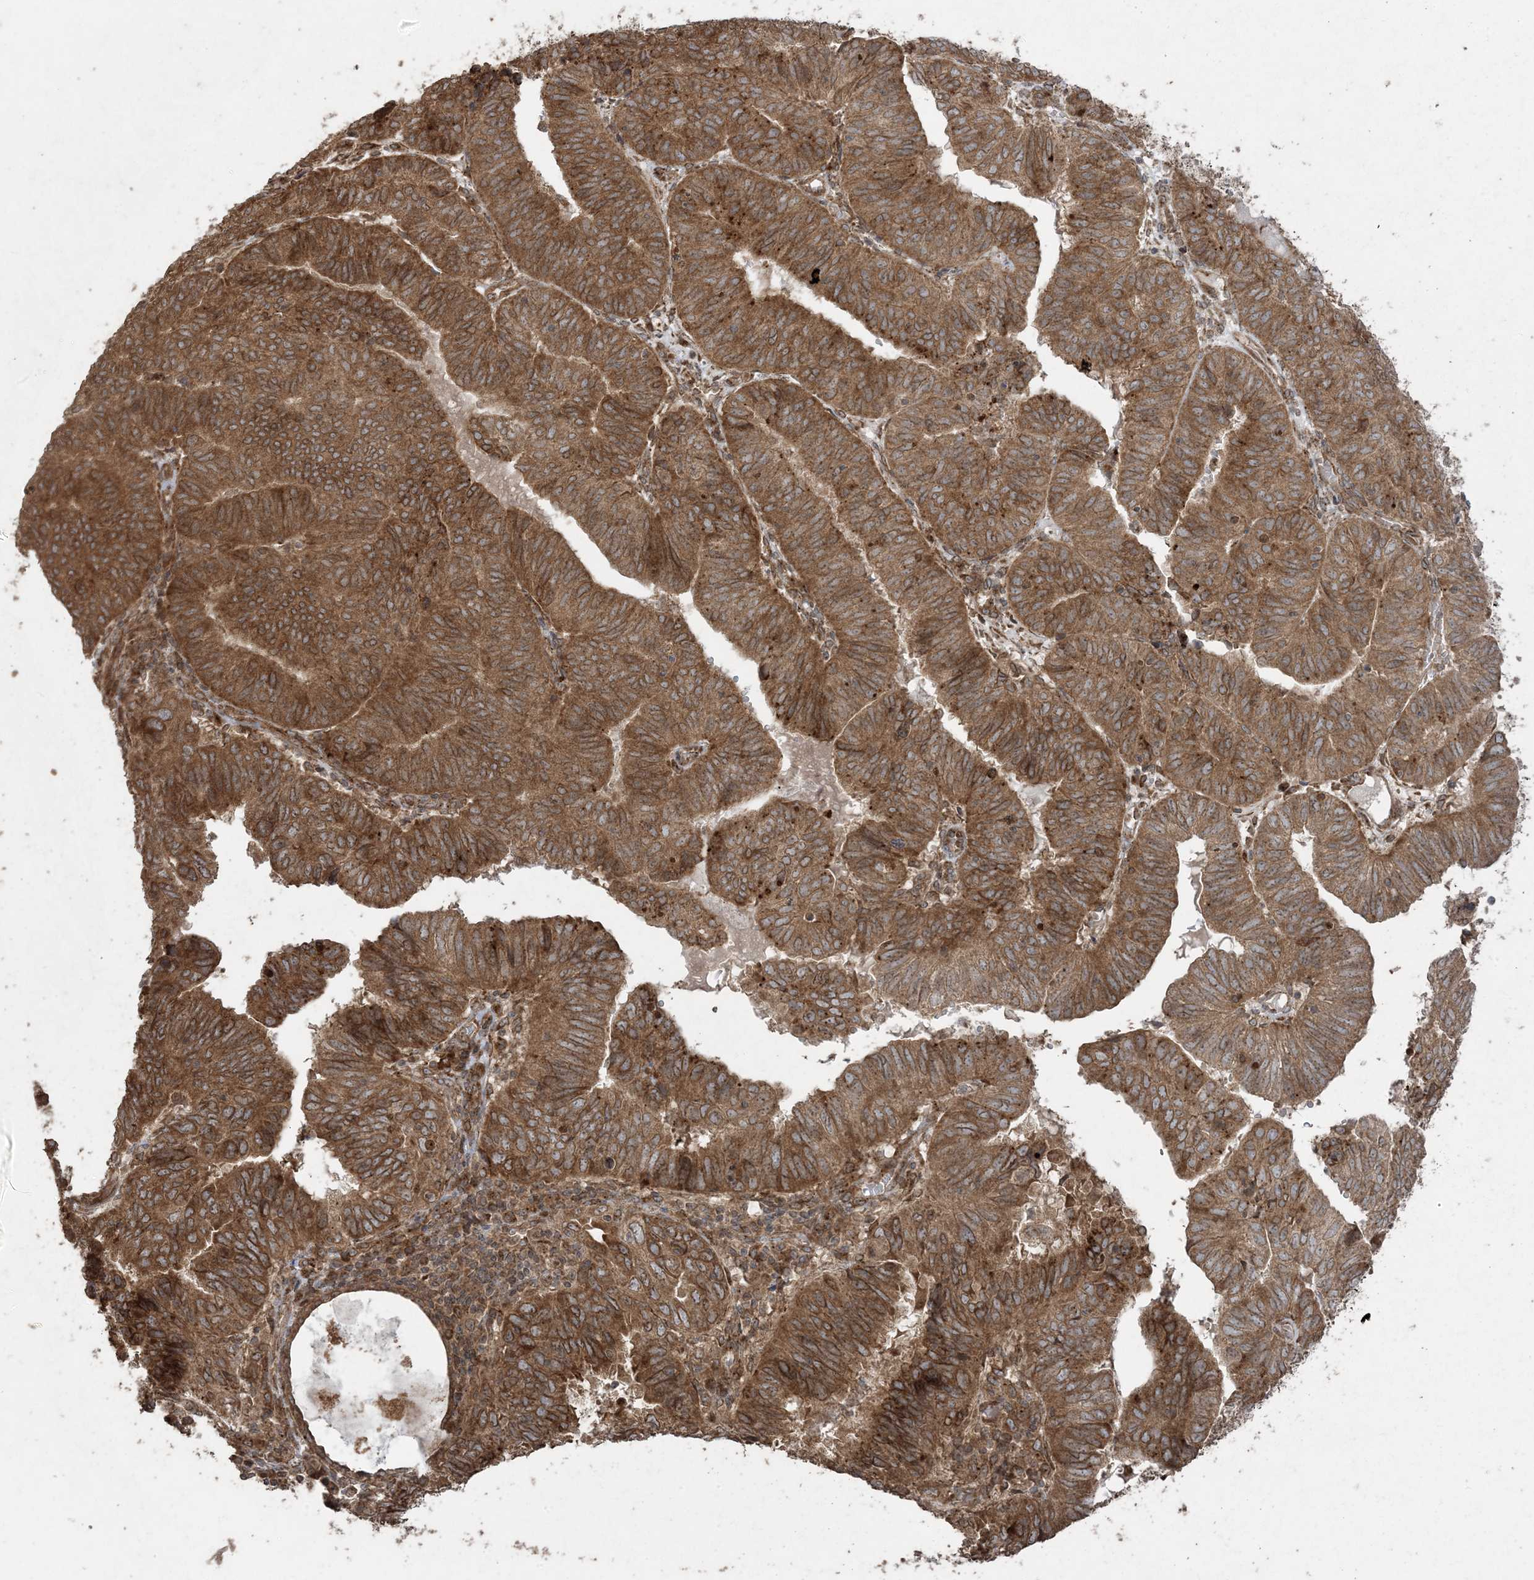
{"staining": {"intensity": "moderate", "quantity": ">75%", "location": "cytoplasmic/membranous"}, "tissue": "endometrial cancer", "cell_type": "Tumor cells", "image_type": "cancer", "snomed": [{"axis": "morphology", "description": "Adenocarcinoma, NOS"}, {"axis": "topography", "description": "Uterus"}], "caption": "Immunohistochemical staining of endometrial cancer (adenocarcinoma) demonstrates medium levels of moderate cytoplasmic/membranous staining in about >75% of tumor cells. Using DAB (3,3'-diaminobenzidine) (brown) and hematoxylin (blue) stains, captured at high magnification using brightfield microscopy.", "gene": "DDX19B", "patient": {"sex": "female", "age": 77}}